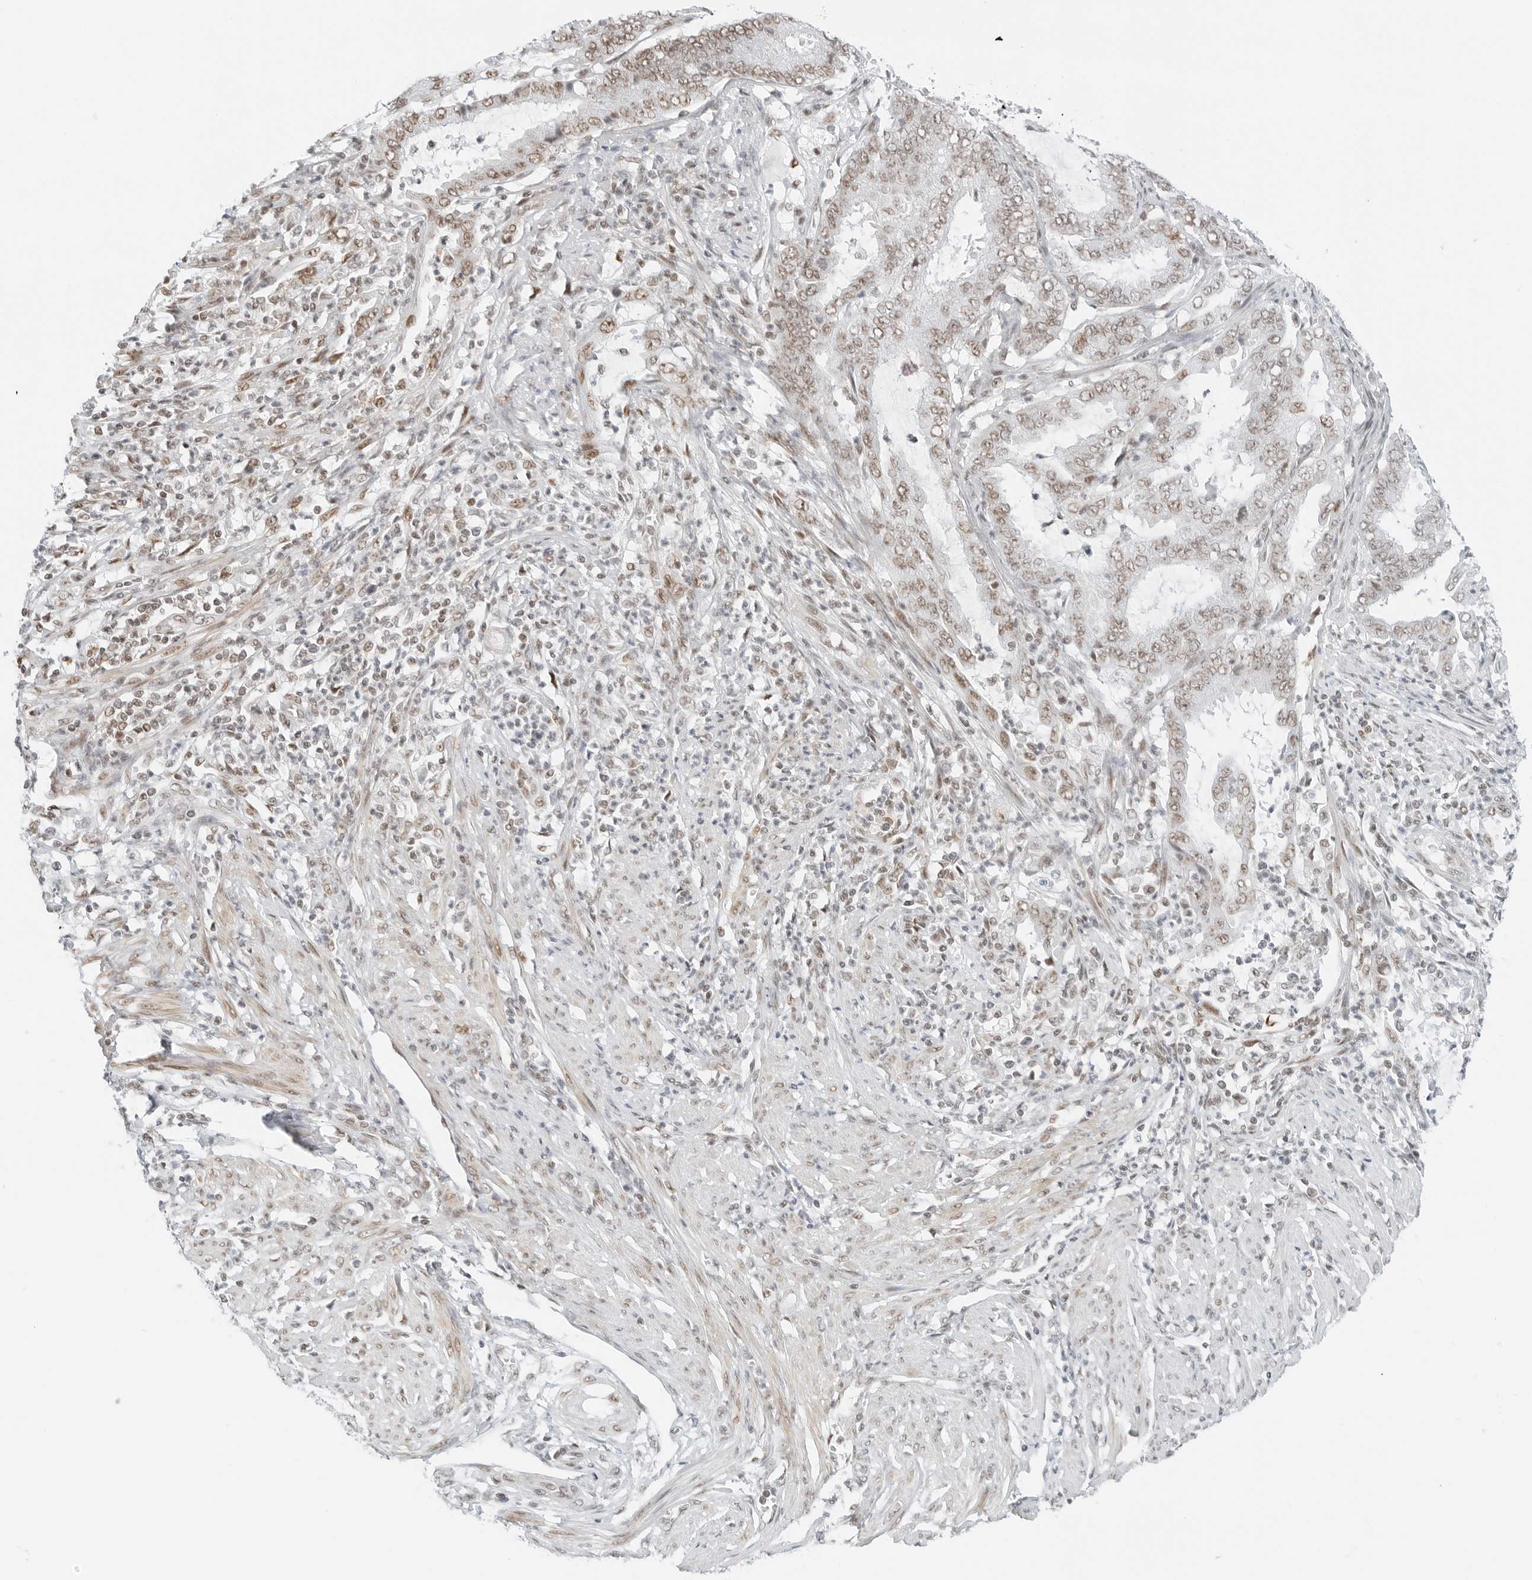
{"staining": {"intensity": "weak", "quantity": ">75%", "location": "nuclear"}, "tissue": "endometrial cancer", "cell_type": "Tumor cells", "image_type": "cancer", "snomed": [{"axis": "morphology", "description": "Adenocarcinoma, NOS"}, {"axis": "topography", "description": "Endometrium"}], "caption": "This image reveals immunohistochemistry (IHC) staining of adenocarcinoma (endometrial), with low weak nuclear positivity in about >75% of tumor cells.", "gene": "CRTC2", "patient": {"sex": "female", "age": 51}}